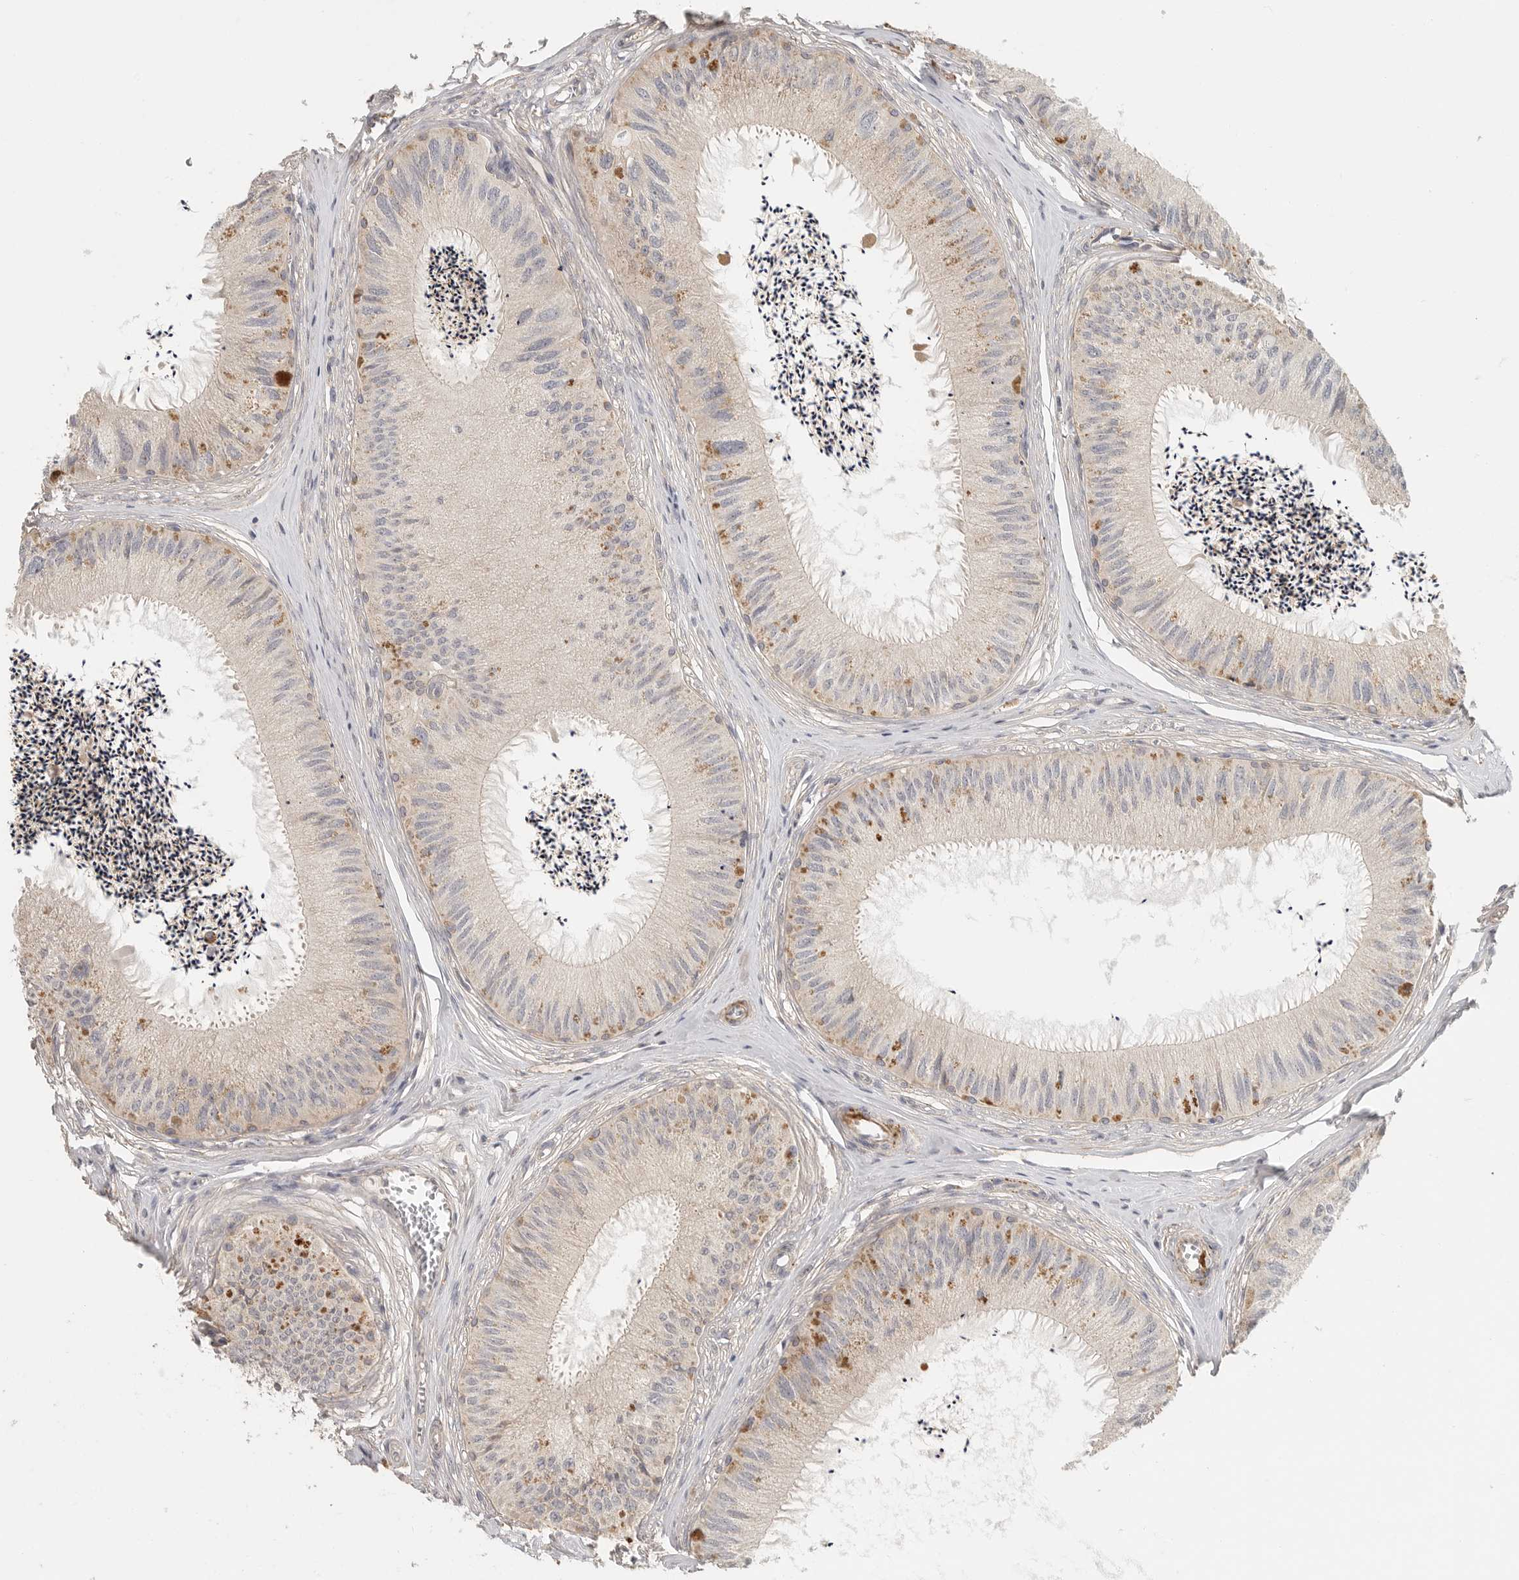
{"staining": {"intensity": "moderate", "quantity": "<25%", "location": "cytoplasmic/membranous"}, "tissue": "epididymis", "cell_type": "Glandular cells", "image_type": "normal", "snomed": [{"axis": "morphology", "description": "Normal tissue, NOS"}, {"axis": "topography", "description": "Epididymis"}], "caption": "A brown stain shows moderate cytoplasmic/membranous expression of a protein in glandular cells of unremarkable human epididymis. (DAB (3,3'-diaminobenzidine) IHC with brightfield microscopy, high magnification).", "gene": "HDAC6", "patient": {"sex": "male", "age": 79}}